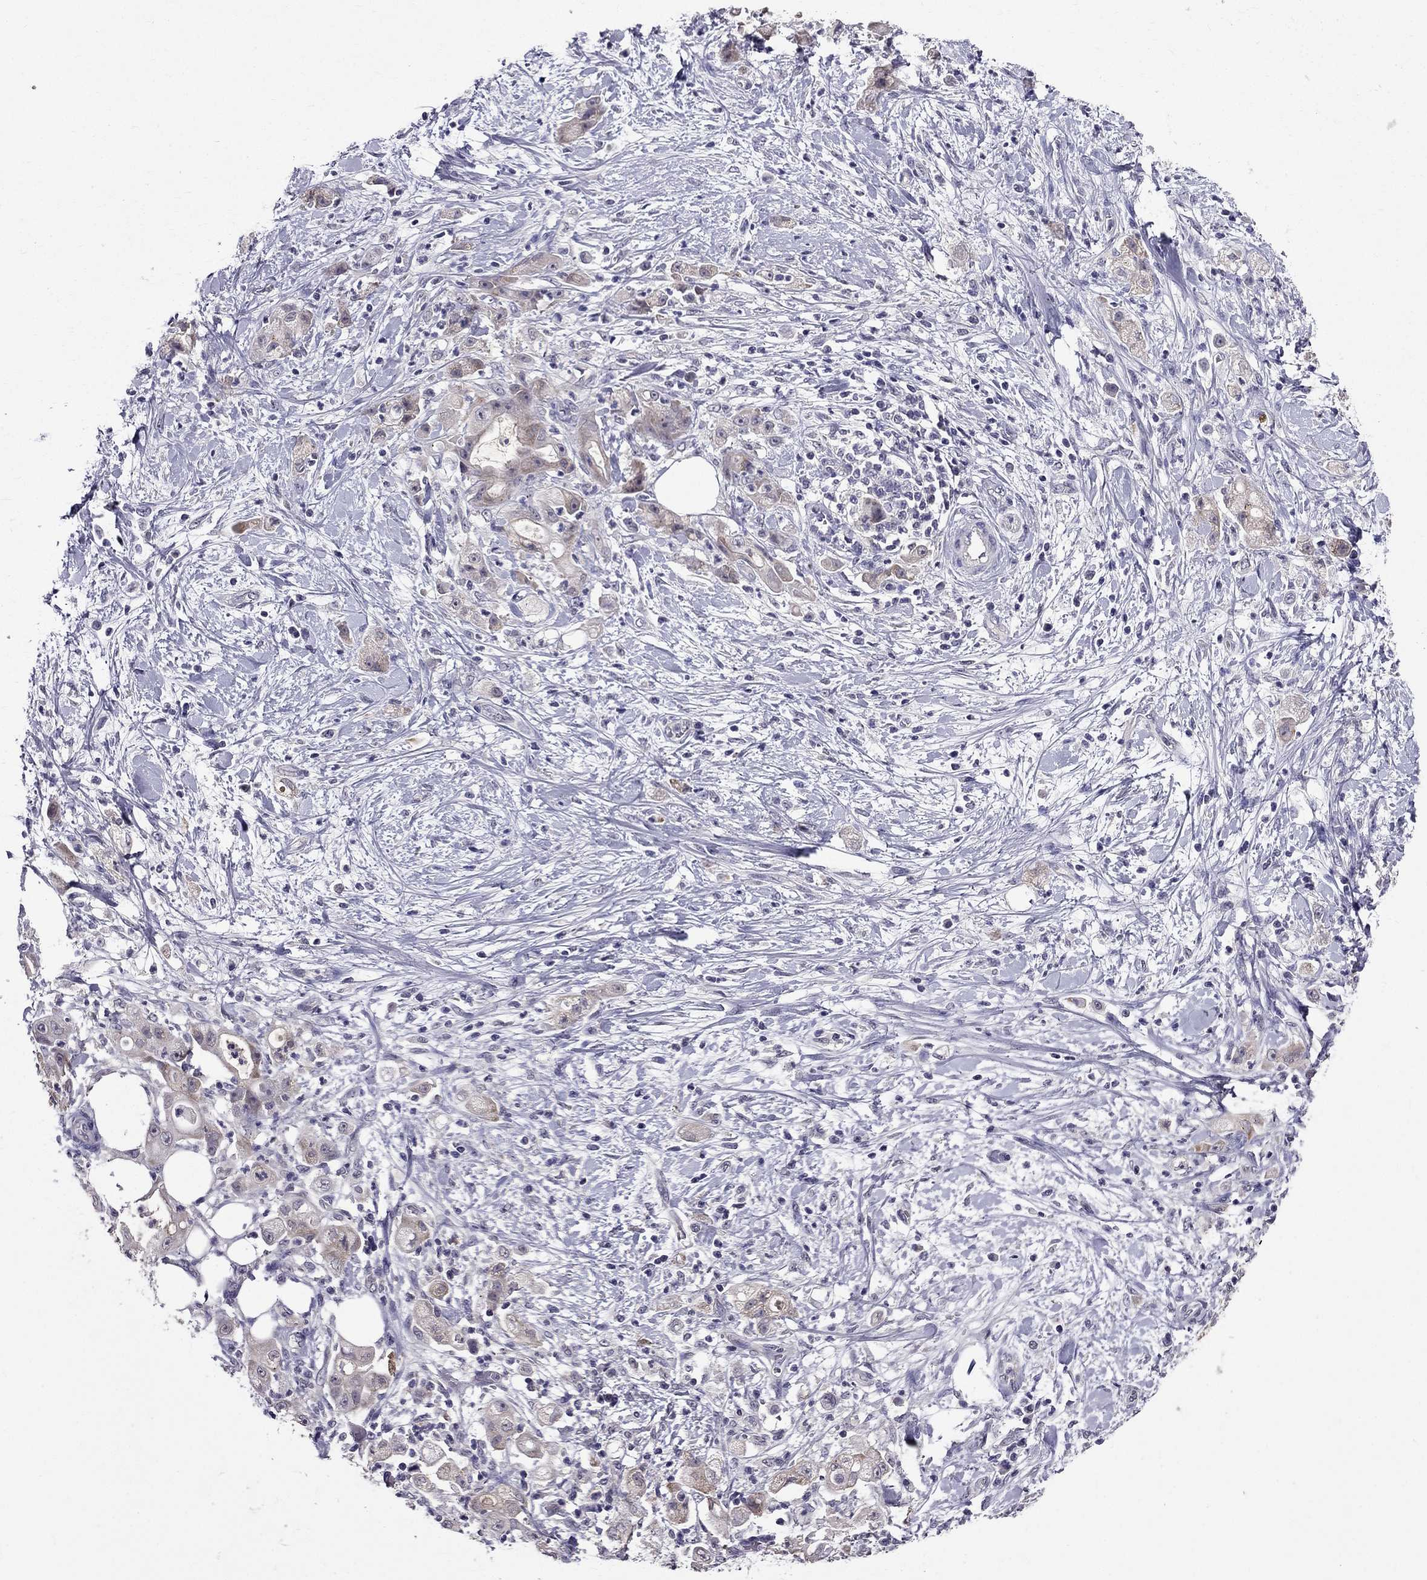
{"staining": {"intensity": "weak", "quantity": "<25%", "location": "cytoplasmic/membranous"}, "tissue": "stomach cancer", "cell_type": "Tumor cells", "image_type": "cancer", "snomed": [{"axis": "morphology", "description": "Adenocarcinoma, NOS"}, {"axis": "topography", "description": "Stomach"}], "caption": "There is no significant positivity in tumor cells of stomach cancer (adenocarcinoma).", "gene": "DUSP15", "patient": {"sex": "male", "age": 58}}